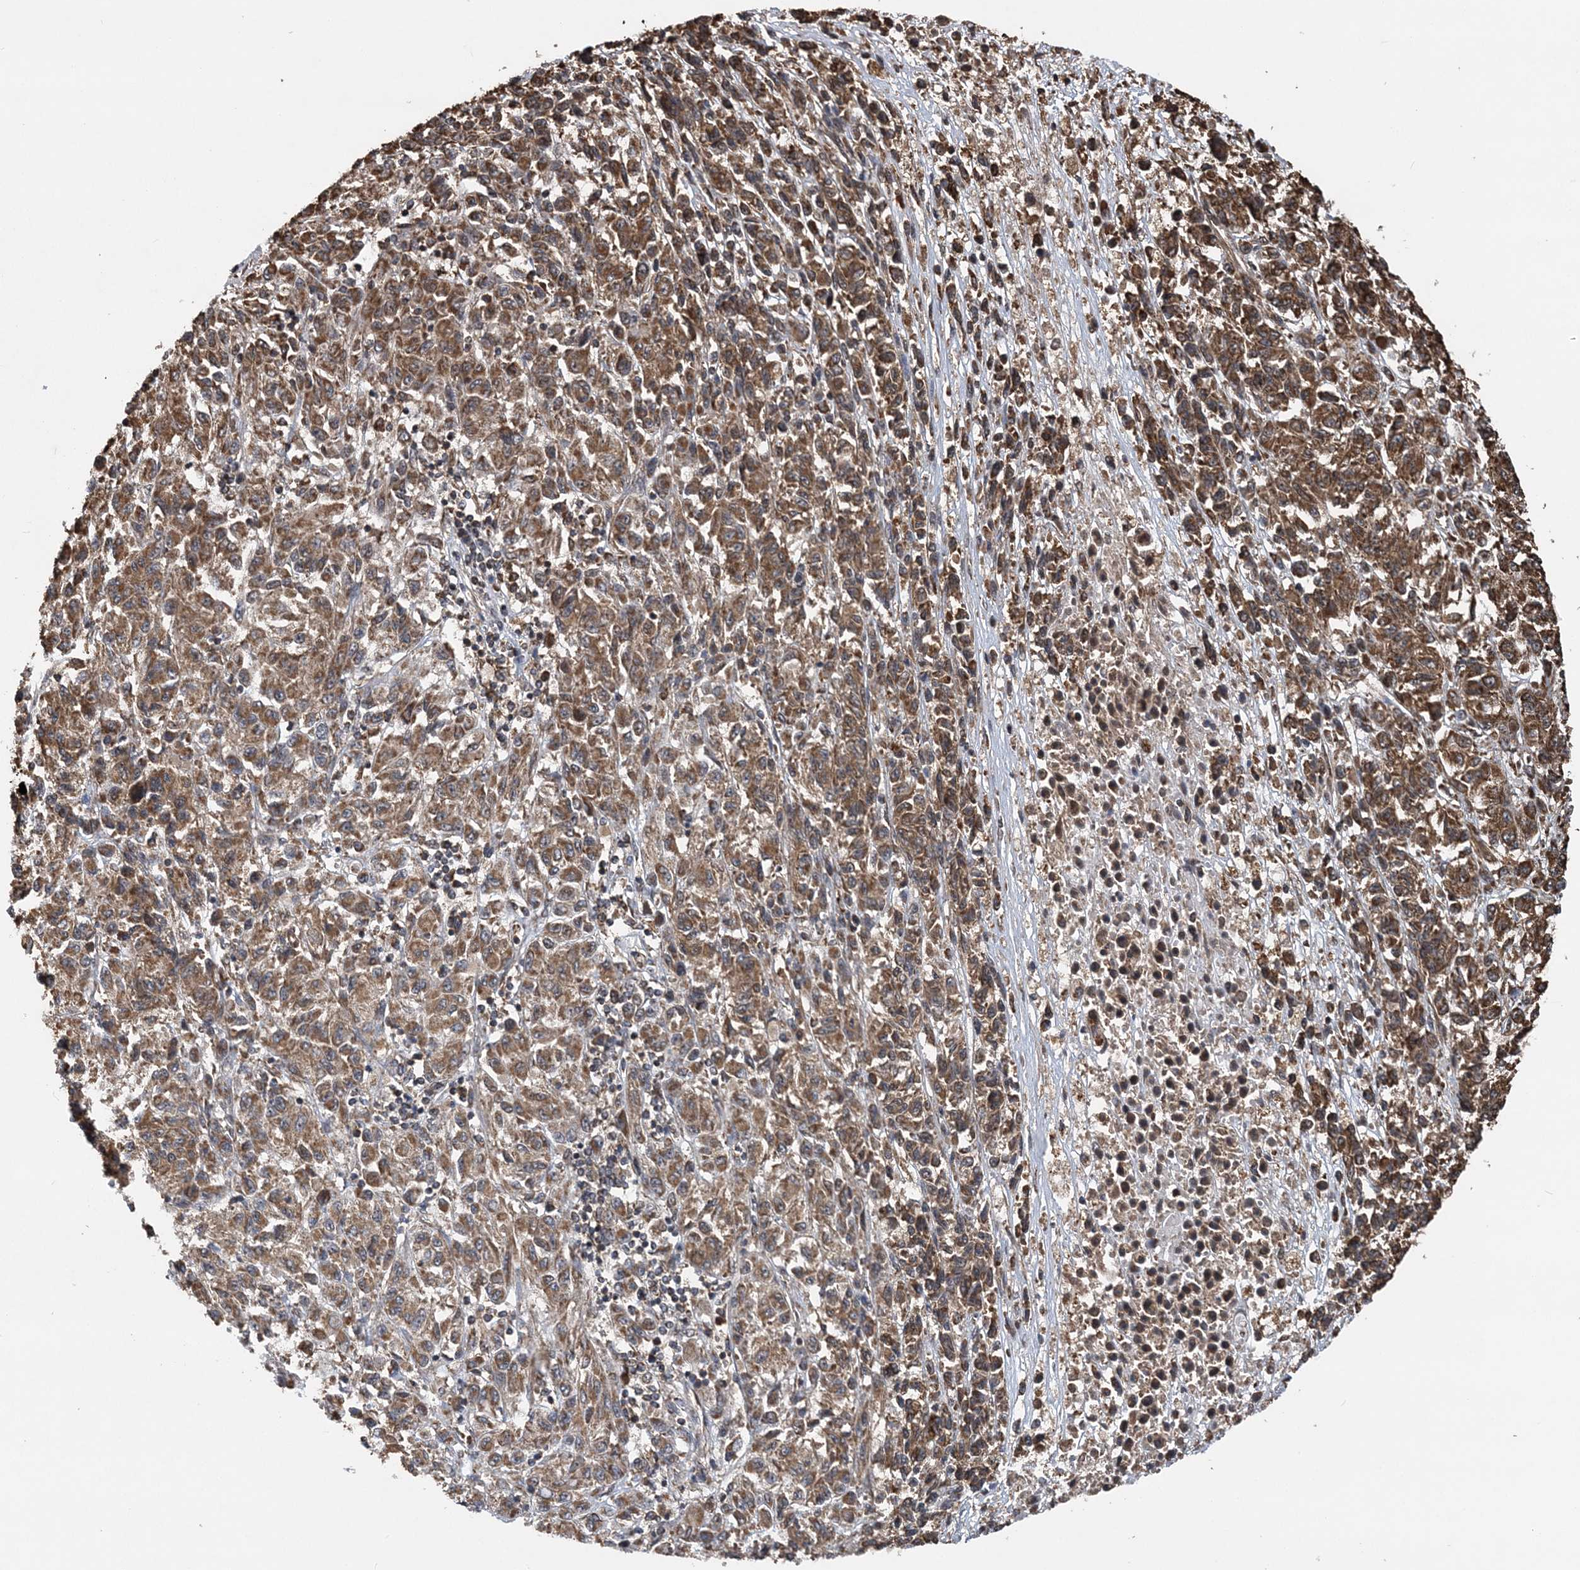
{"staining": {"intensity": "moderate", "quantity": ">75%", "location": "cytoplasmic/membranous"}, "tissue": "melanoma", "cell_type": "Tumor cells", "image_type": "cancer", "snomed": [{"axis": "morphology", "description": "Malignant melanoma, Metastatic site"}, {"axis": "topography", "description": "Lung"}], "caption": "Malignant melanoma (metastatic site) stained with IHC shows moderate cytoplasmic/membranous staining in about >75% of tumor cells. (DAB IHC with brightfield microscopy, high magnification).", "gene": "PCBP1", "patient": {"sex": "male", "age": 64}}